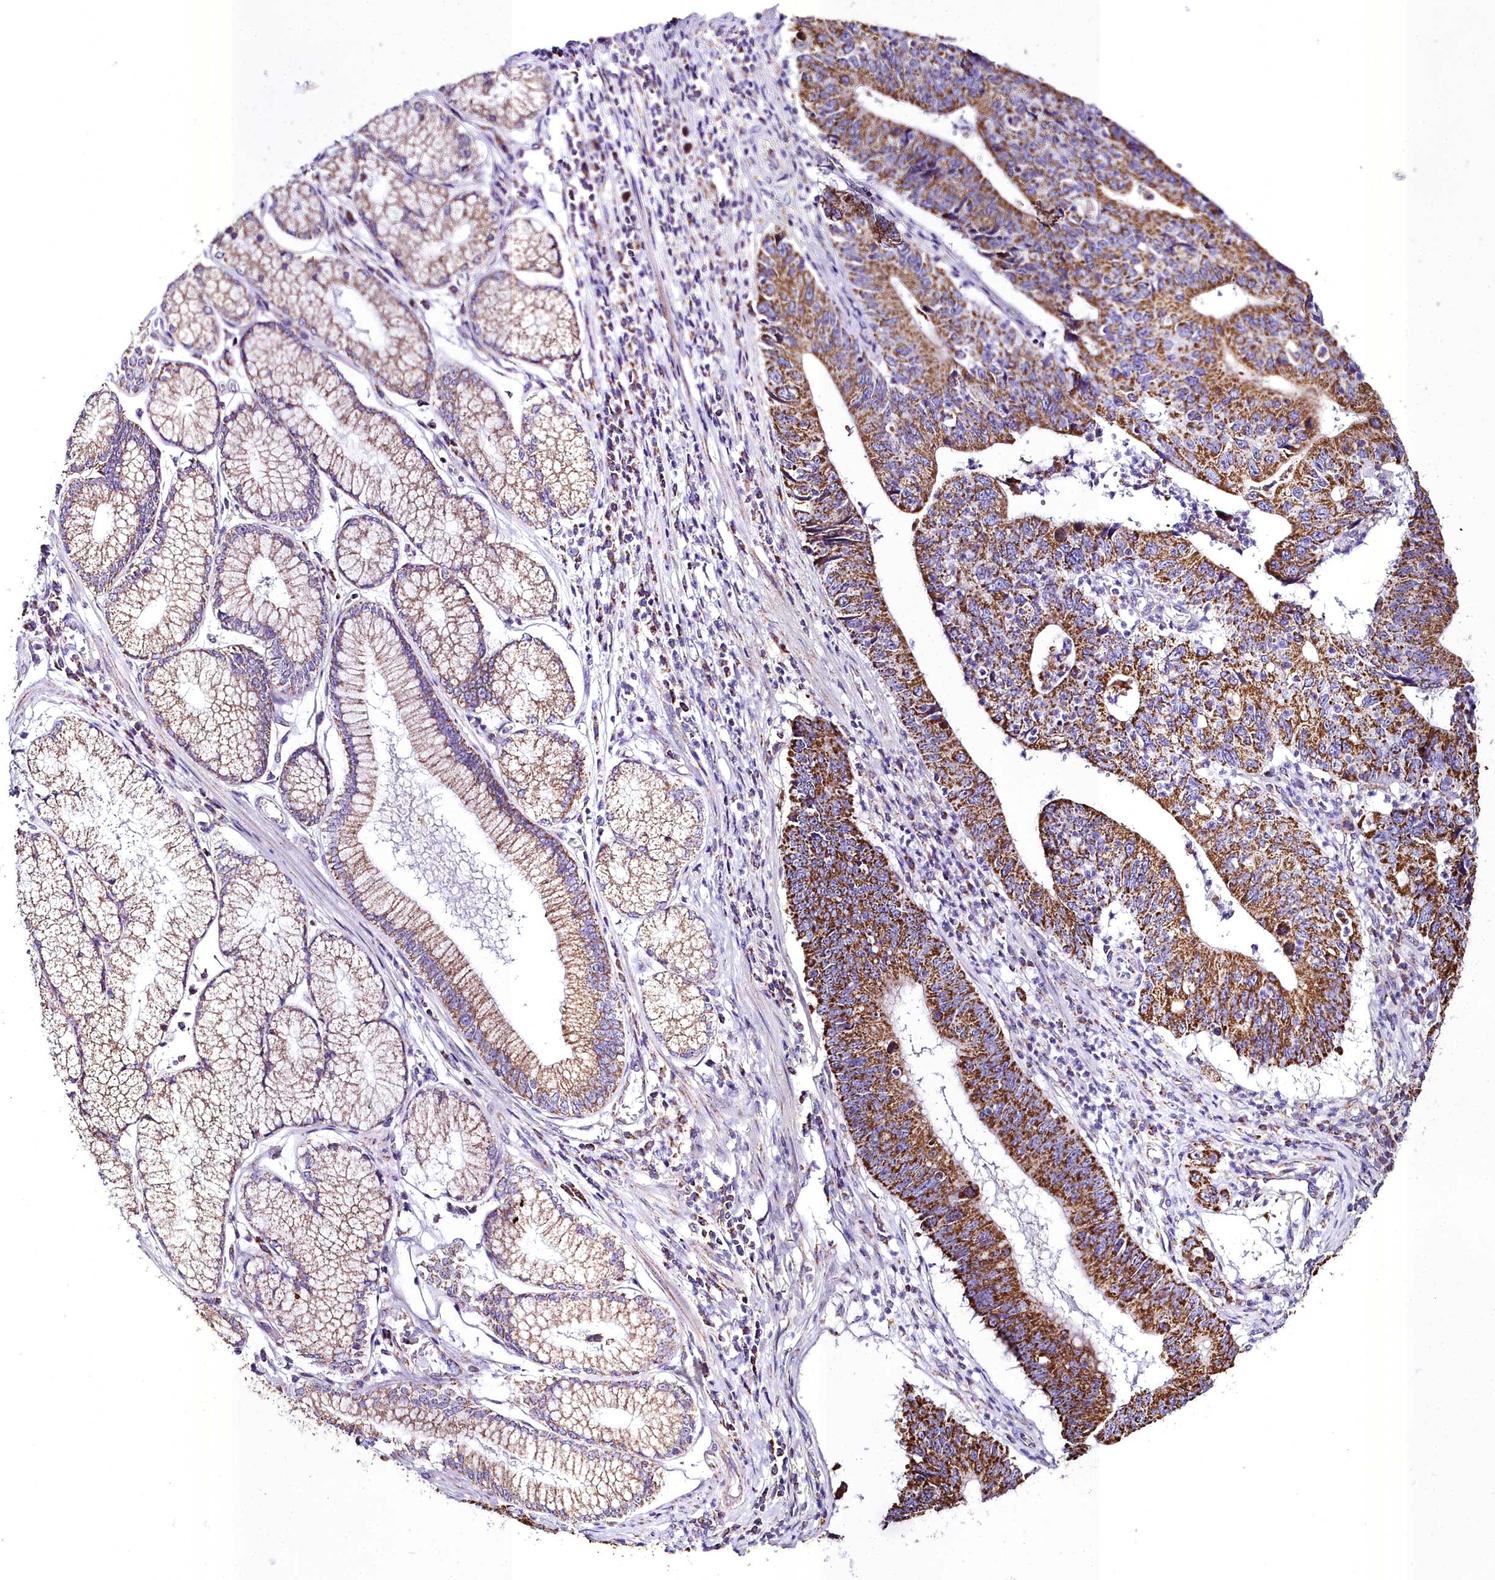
{"staining": {"intensity": "strong", "quantity": ">75%", "location": "cytoplasmic/membranous"}, "tissue": "stomach cancer", "cell_type": "Tumor cells", "image_type": "cancer", "snomed": [{"axis": "morphology", "description": "Adenocarcinoma, NOS"}, {"axis": "topography", "description": "Stomach"}], "caption": "Immunohistochemical staining of human stomach cancer (adenocarcinoma) demonstrates high levels of strong cytoplasmic/membranous expression in about >75% of tumor cells.", "gene": "WDFY3", "patient": {"sex": "male", "age": 59}}